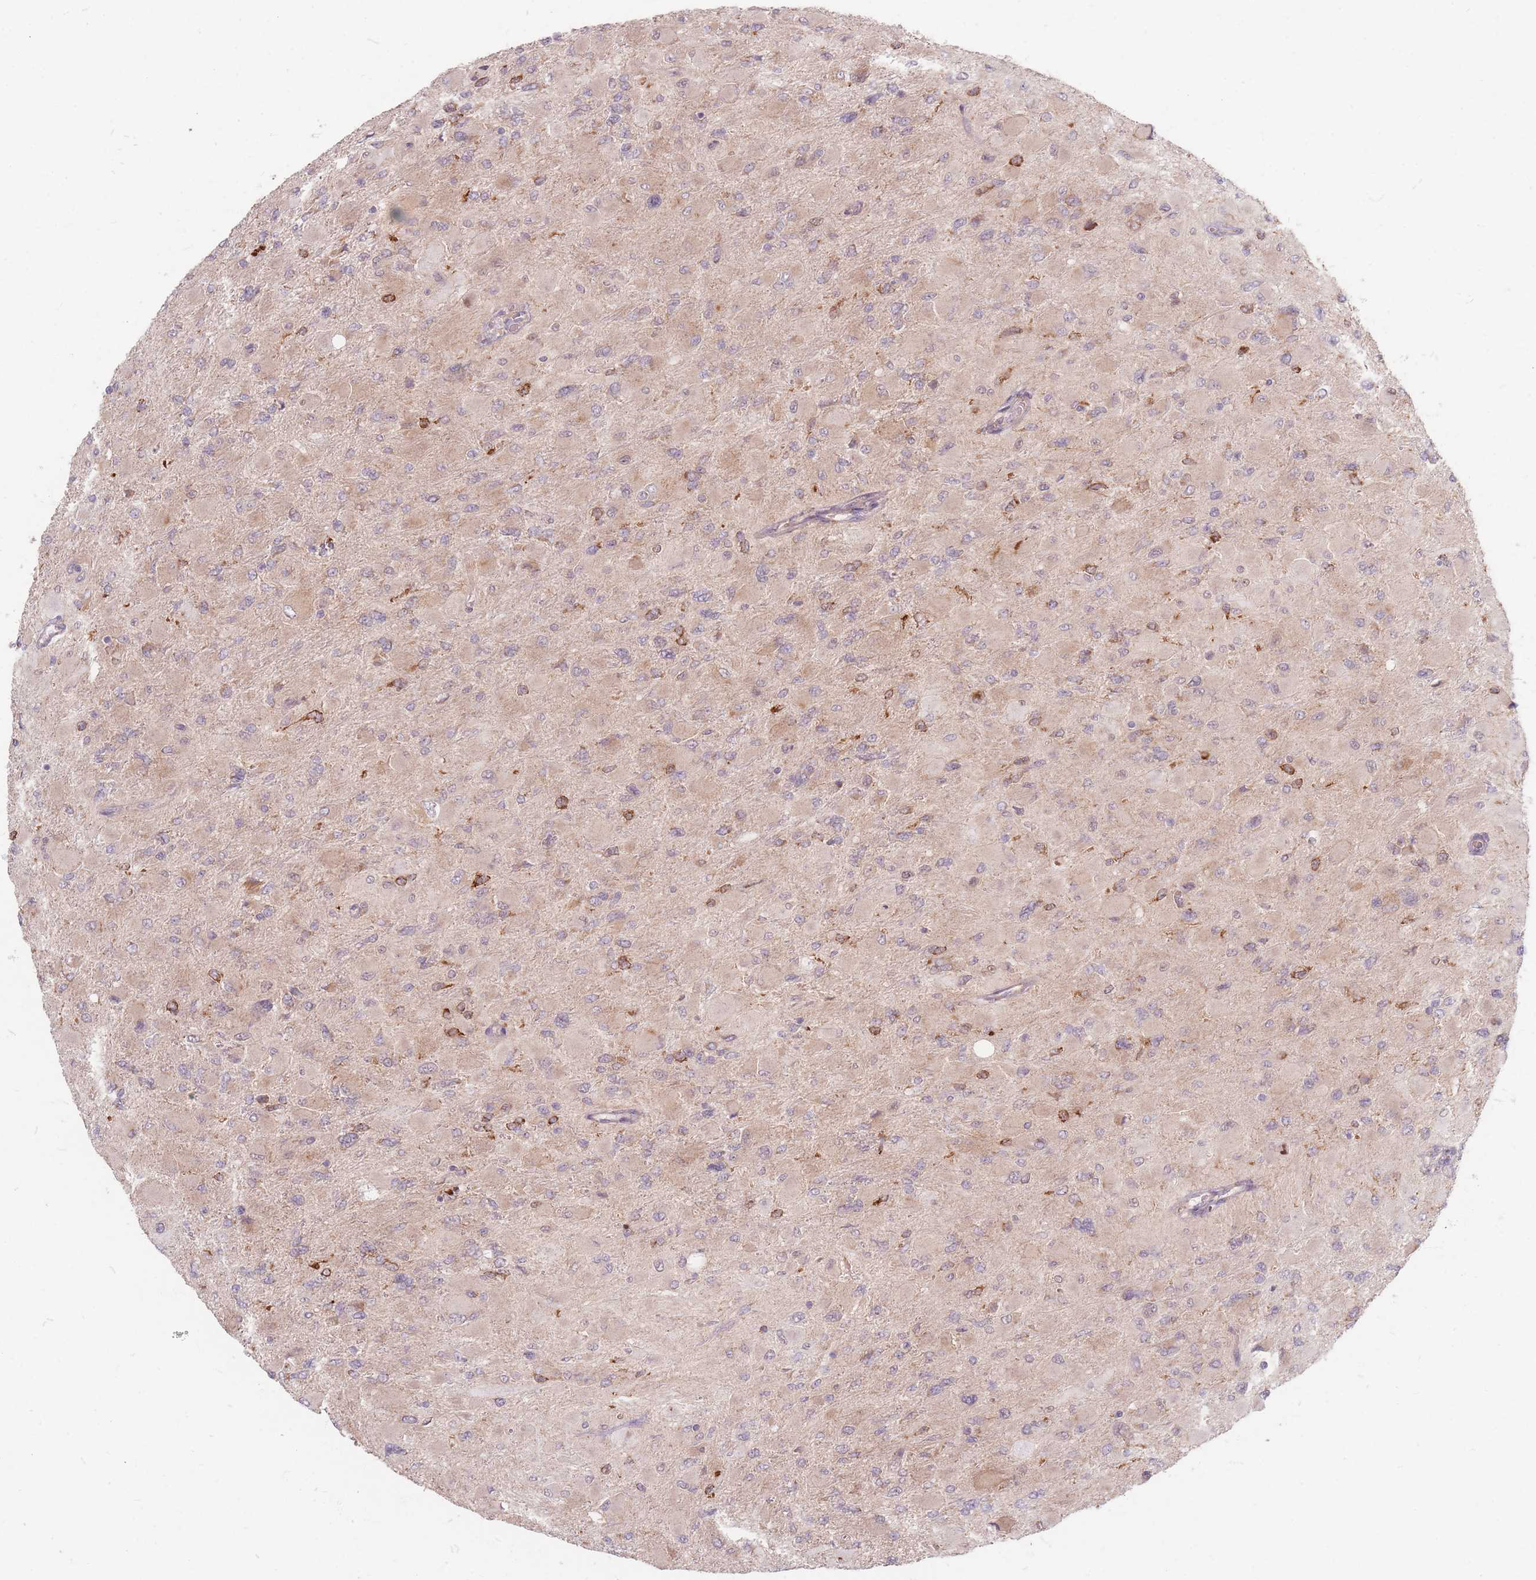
{"staining": {"intensity": "negative", "quantity": "none", "location": "none"}, "tissue": "glioma", "cell_type": "Tumor cells", "image_type": "cancer", "snomed": [{"axis": "morphology", "description": "Glioma, malignant, High grade"}, {"axis": "topography", "description": "Cerebral cortex"}], "caption": "High magnification brightfield microscopy of glioma stained with DAB (brown) and counterstained with hematoxylin (blue): tumor cells show no significant staining.", "gene": "SMIM14", "patient": {"sex": "female", "age": 36}}